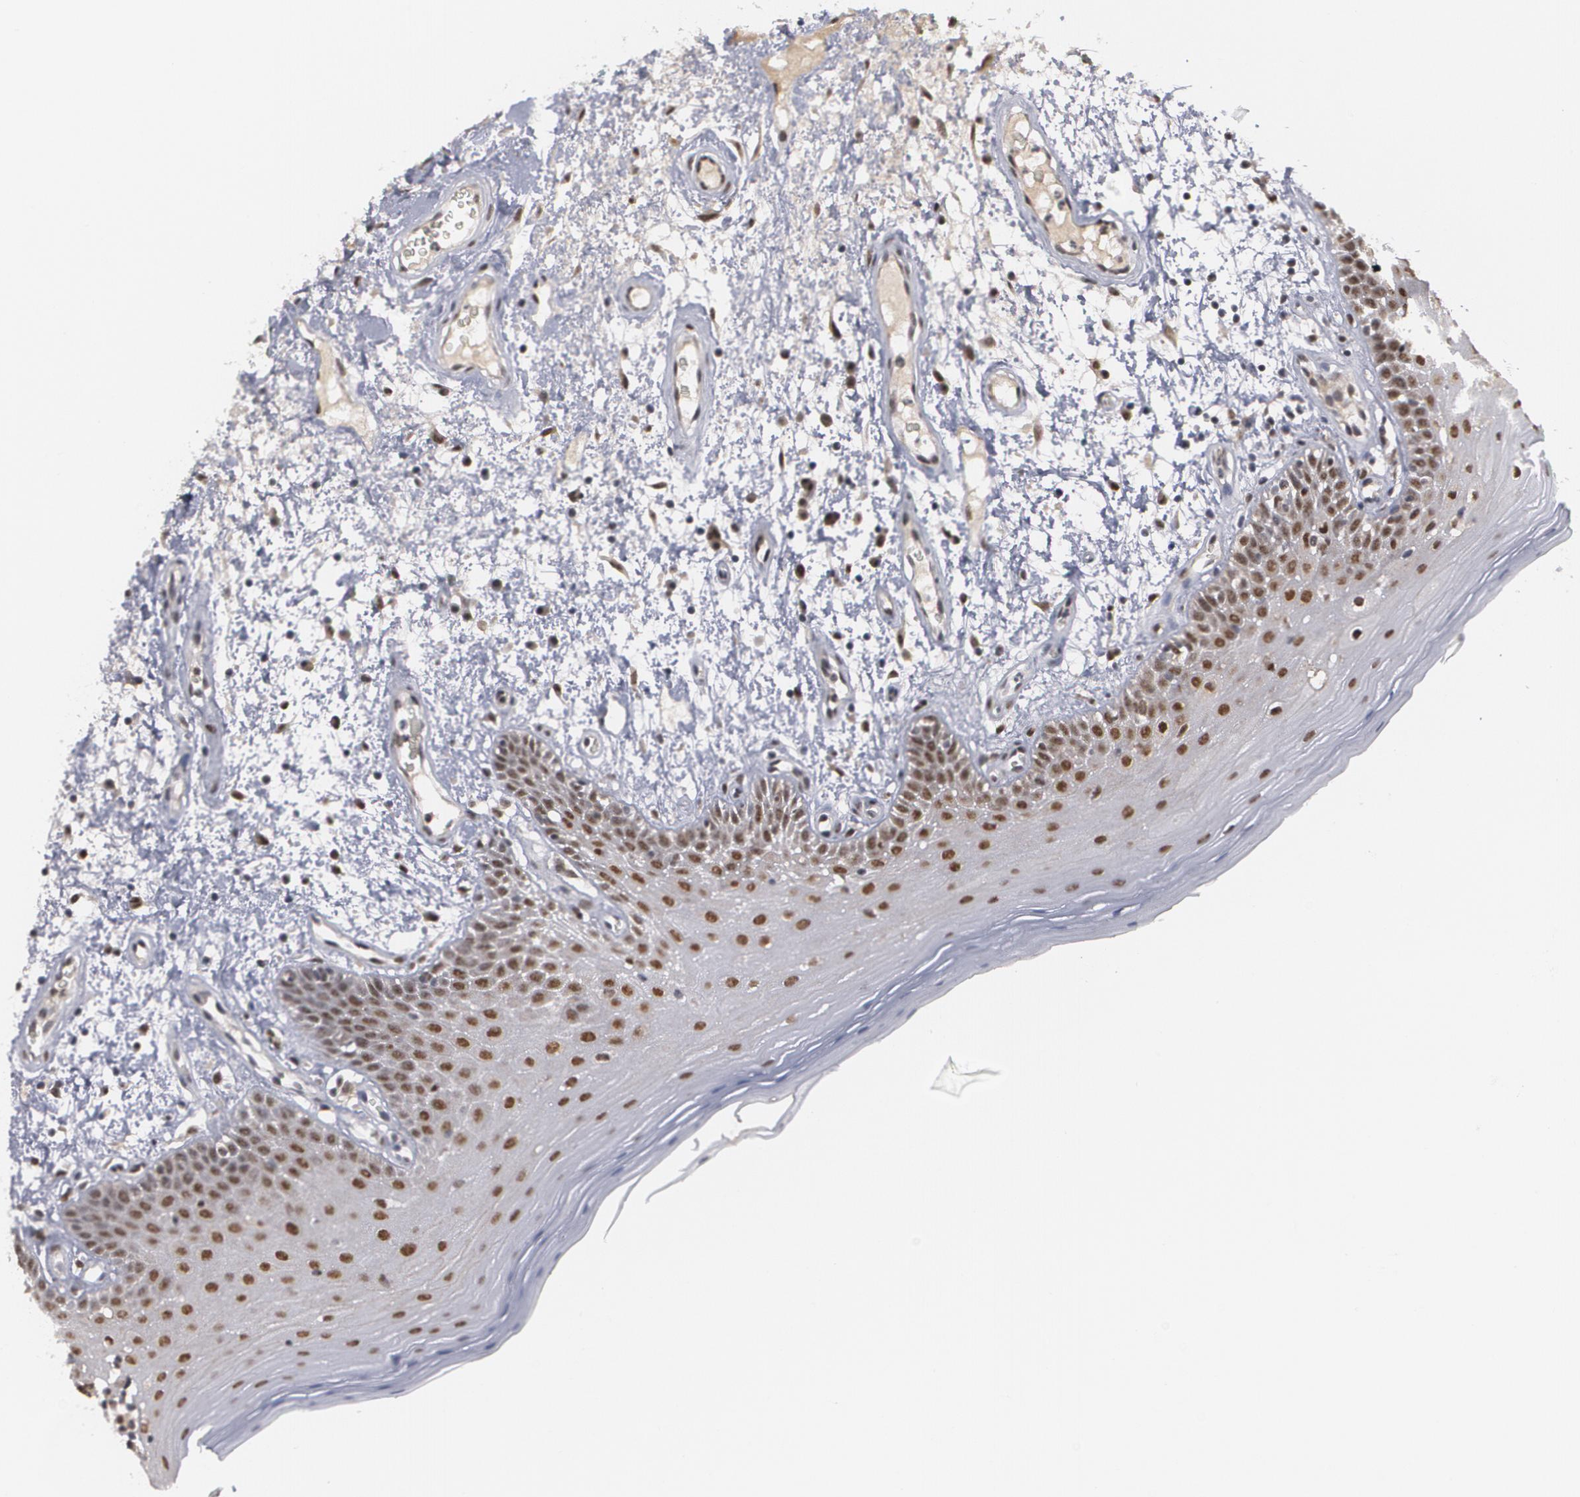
{"staining": {"intensity": "moderate", "quantity": ">75%", "location": "nuclear"}, "tissue": "oral mucosa", "cell_type": "Squamous epithelial cells", "image_type": "normal", "snomed": [{"axis": "morphology", "description": "Normal tissue, NOS"}, {"axis": "morphology", "description": "Squamous cell carcinoma, NOS"}, {"axis": "topography", "description": "Skeletal muscle"}, {"axis": "topography", "description": "Oral tissue"}, {"axis": "topography", "description": "Head-Neck"}], "caption": "High-power microscopy captured an immunohistochemistry photomicrograph of benign oral mucosa, revealing moderate nuclear staining in about >75% of squamous epithelial cells.", "gene": "INTS6L", "patient": {"sex": "male", "age": 71}}